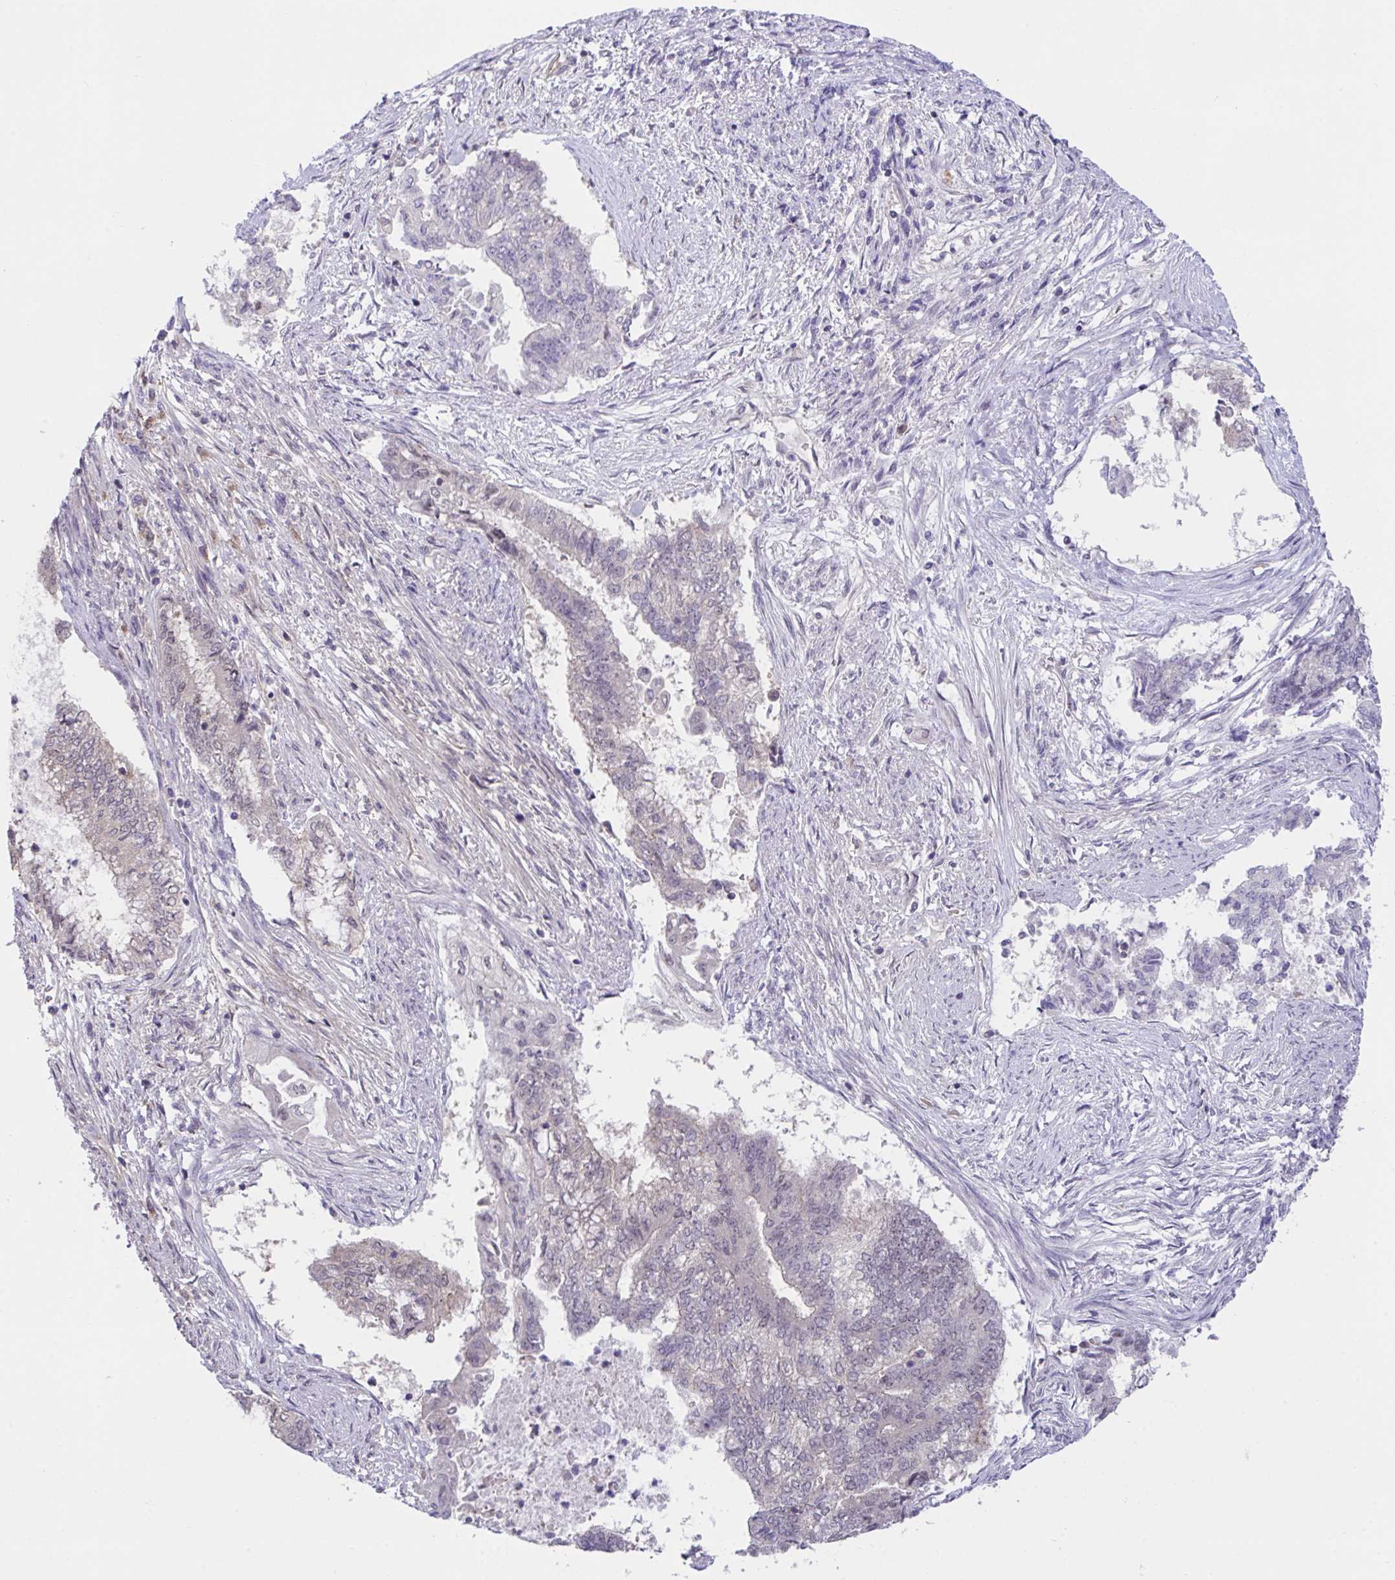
{"staining": {"intensity": "negative", "quantity": "none", "location": "none"}, "tissue": "endometrial cancer", "cell_type": "Tumor cells", "image_type": "cancer", "snomed": [{"axis": "morphology", "description": "Adenocarcinoma, NOS"}, {"axis": "topography", "description": "Endometrium"}], "caption": "Endometrial cancer (adenocarcinoma) stained for a protein using immunohistochemistry shows no staining tumor cells.", "gene": "ZNF444", "patient": {"sex": "female", "age": 65}}